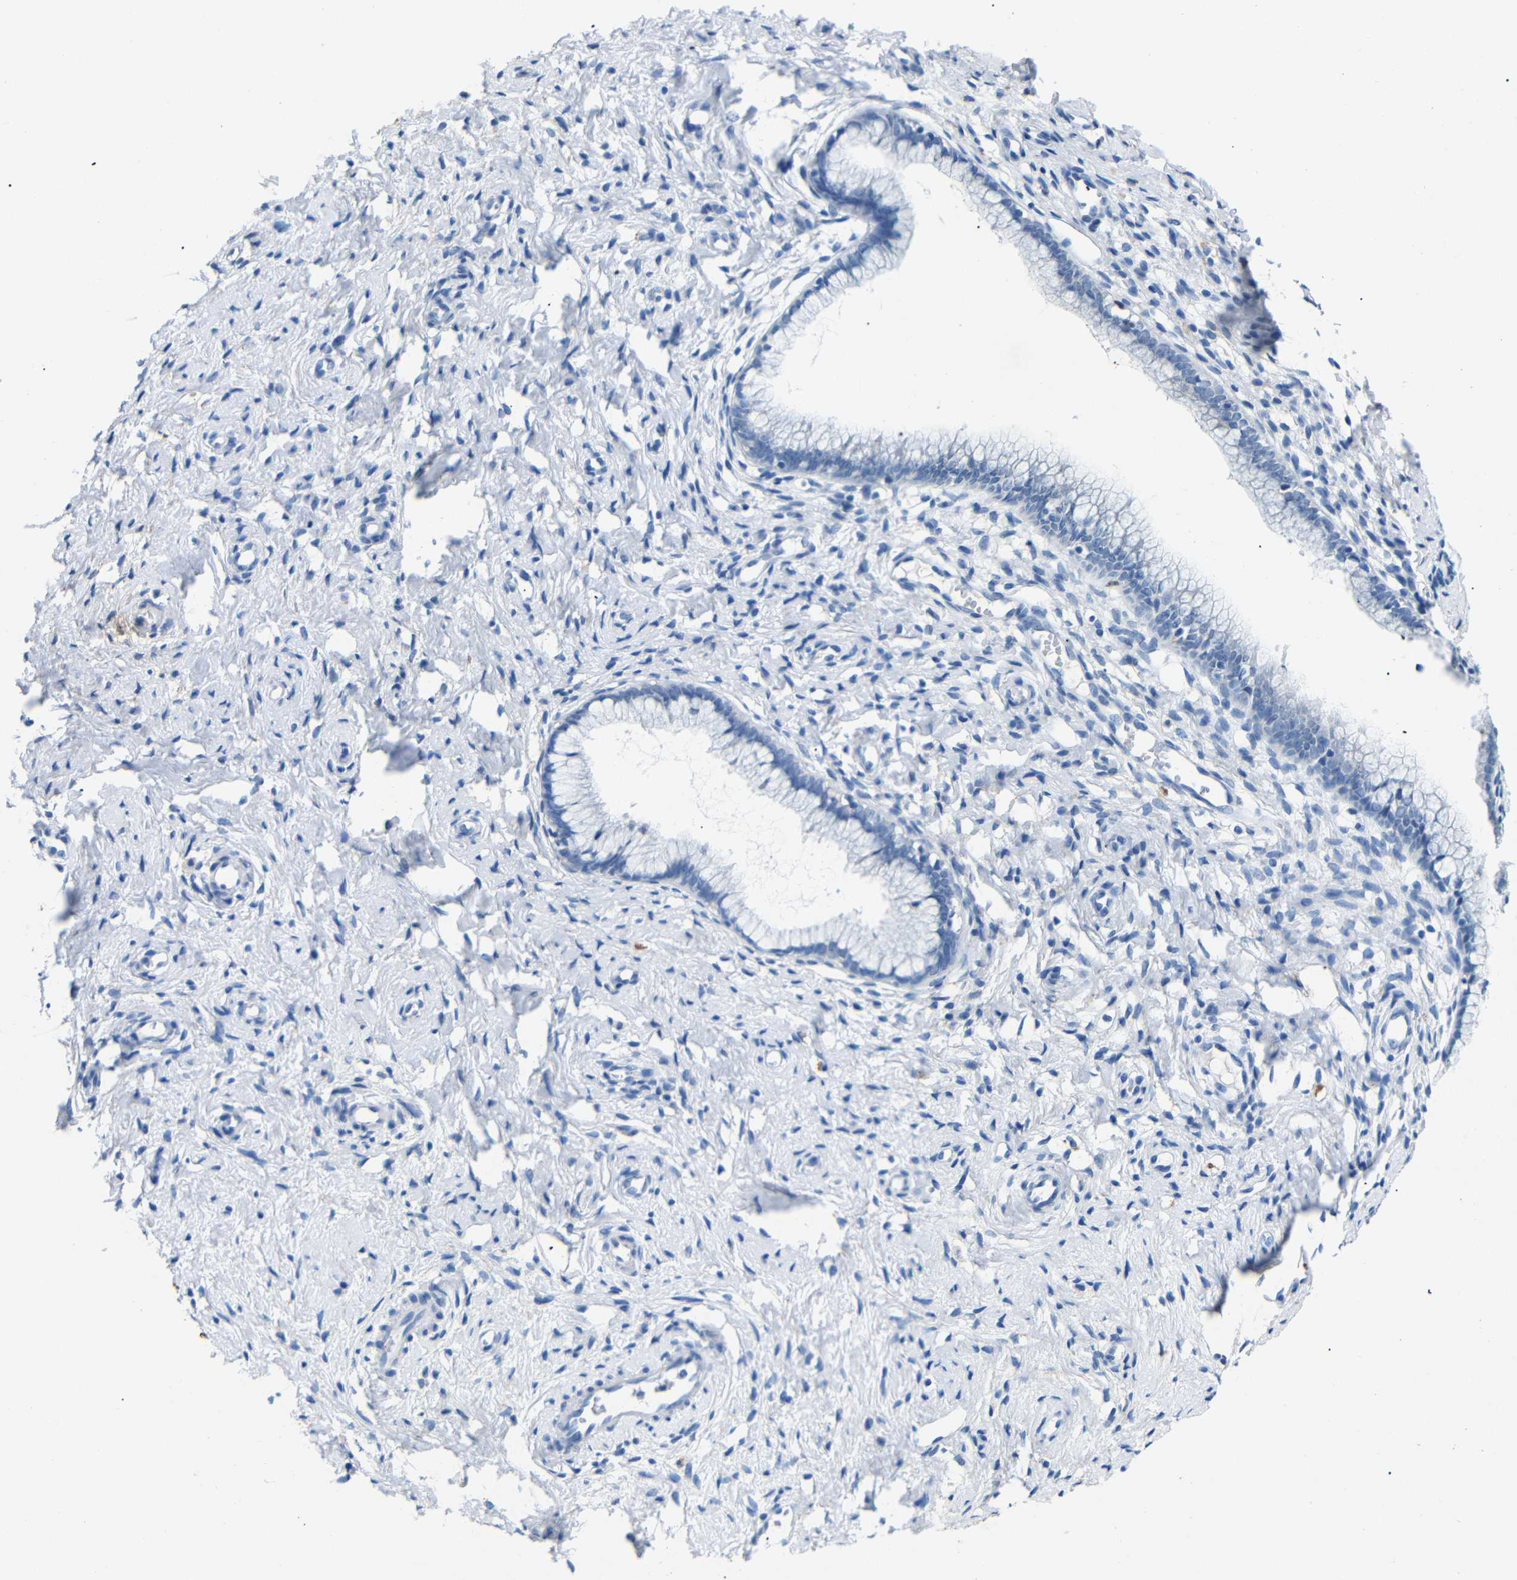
{"staining": {"intensity": "negative", "quantity": "none", "location": "none"}, "tissue": "cervix", "cell_type": "Glandular cells", "image_type": "normal", "snomed": [{"axis": "morphology", "description": "Normal tissue, NOS"}, {"axis": "topography", "description": "Cervix"}], "caption": "Immunohistochemistry histopathology image of benign cervix: human cervix stained with DAB (3,3'-diaminobenzidine) demonstrates no significant protein positivity in glandular cells.", "gene": "INCENP", "patient": {"sex": "female", "age": 65}}